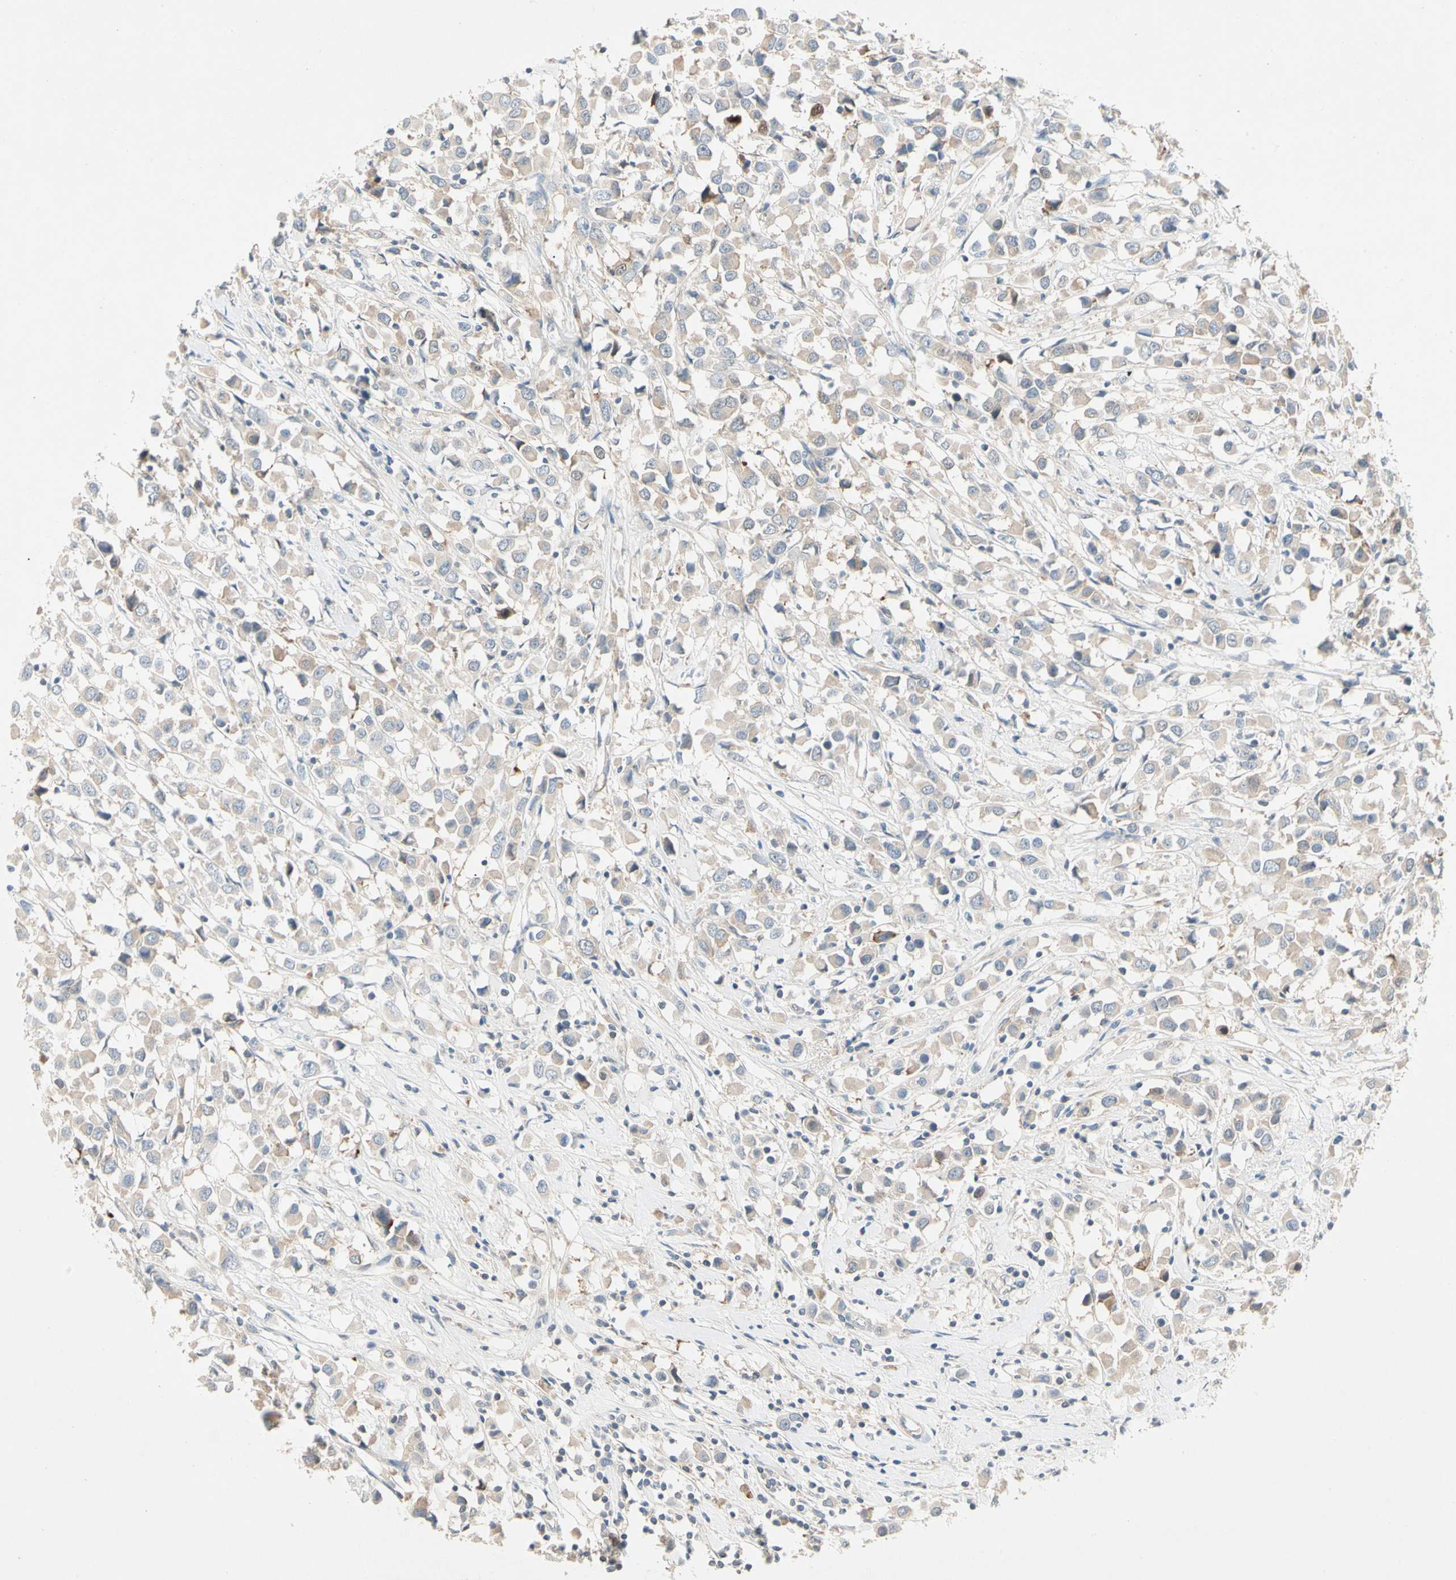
{"staining": {"intensity": "weak", "quantity": "25%-75%", "location": "cytoplasmic/membranous"}, "tissue": "breast cancer", "cell_type": "Tumor cells", "image_type": "cancer", "snomed": [{"axis": "morphology", "description": "Duct carcinoma"}, {"axis": "topography", "description": "Breast"}], "caption": "A histopathology image showing weak cytoplasmic/membranous positivity in about 25%-75% of tumor cells in intraductal carcinoma (breast), as visualized by brown immunohistochemical staining.", "gene": "IL1R1", "patient": {"sex": "female", "age": 61}}